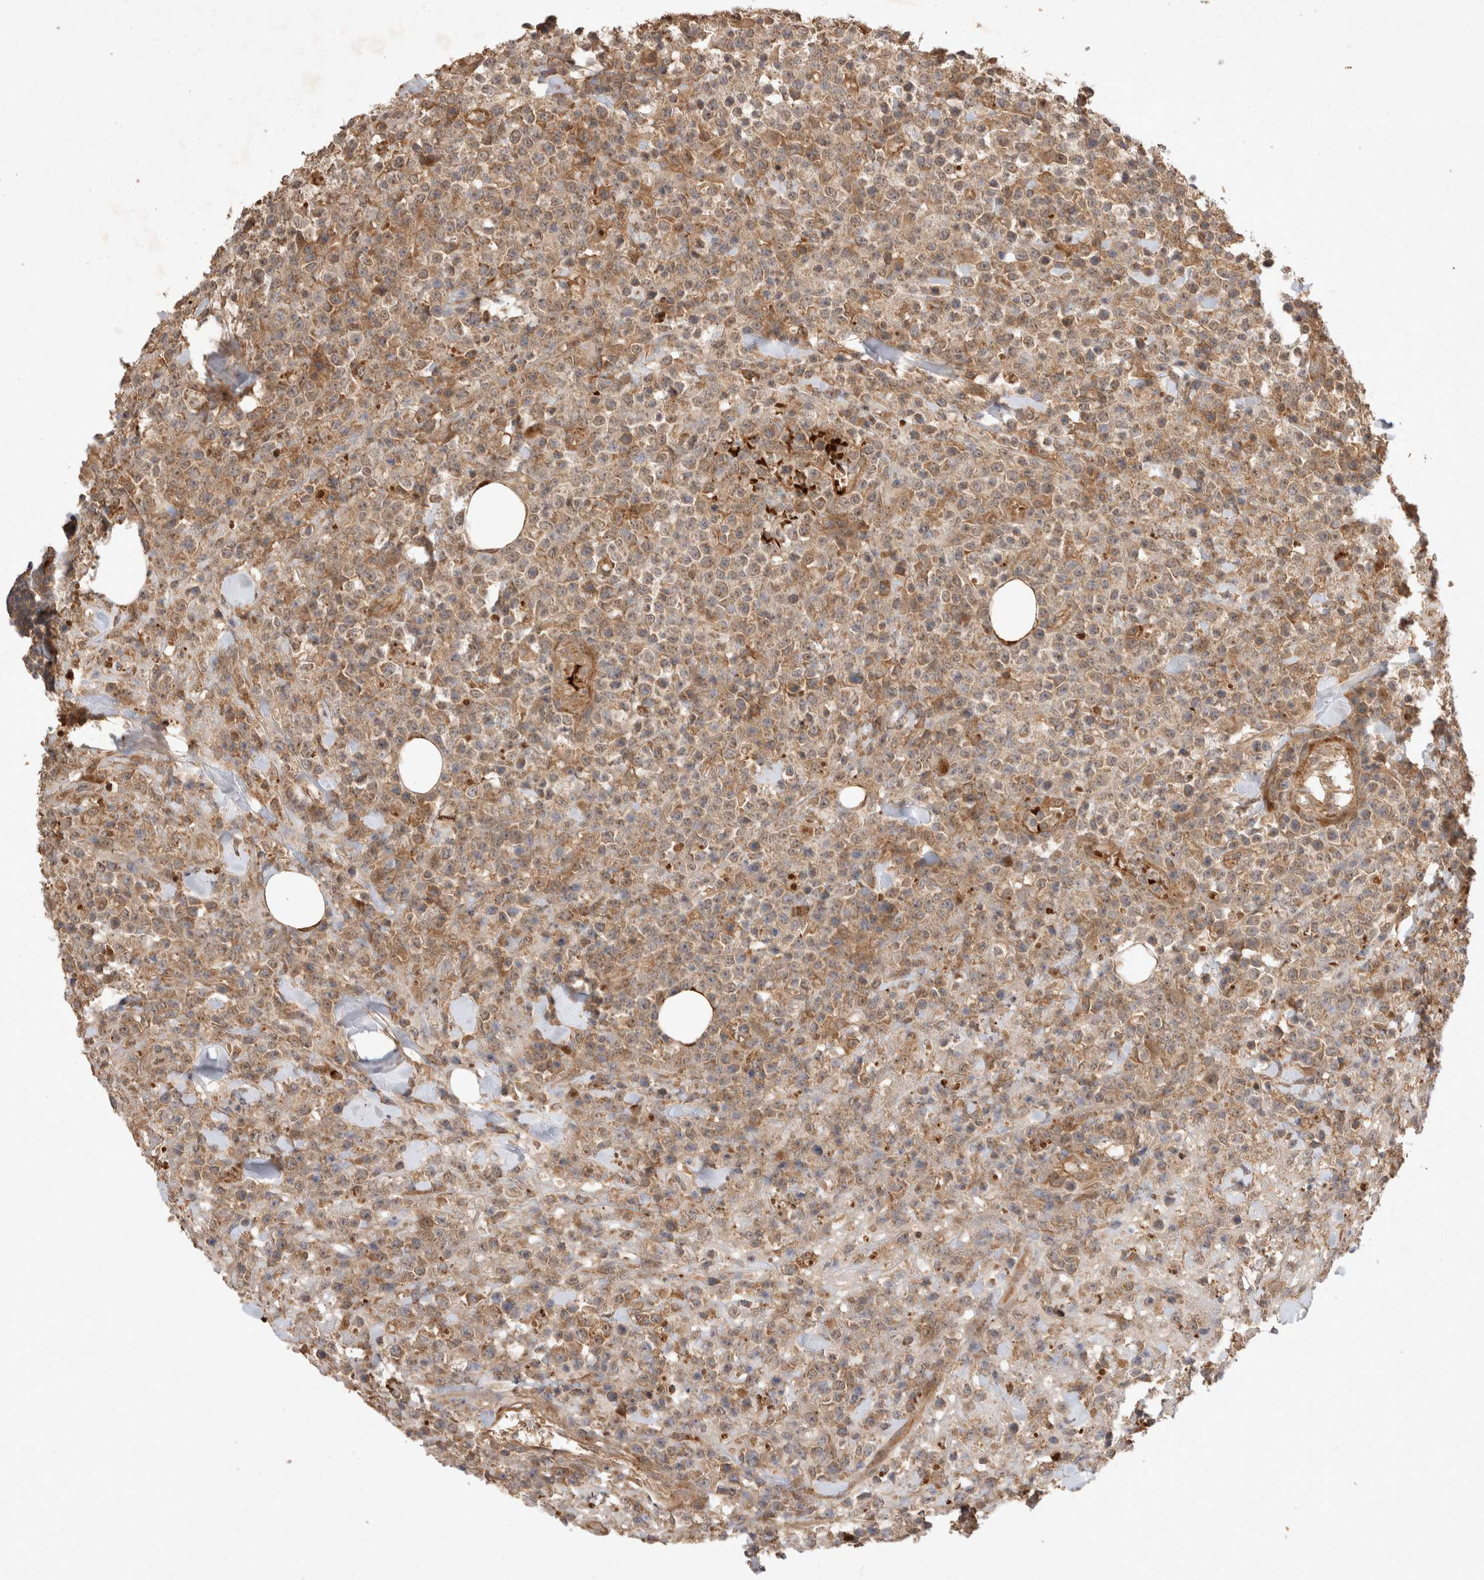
{"staining": {"intensity": "moderate", "quantity": ">75%", "location": "cytoplasmic/membranous"}, "tissue": "lymphoma", "cell_type": "Tumor cells", "image_type": "cancer", "snomed": [{"axis": "morphology", "description": "Malignant lymphoma, non-Hodgkin's type, High grade"}, {"axis": "topography", "description": "Colon"}], "caption": "High-magnification brightfield microscopy of lymphoma stained with DAB (3,3'-diaminobenzidine) (brown) and counterstained with hematoxylin (blue). tumor cells exhibit moderate cytoplasmic/membranous staining is identified in about>75% of cells.", "gene": "FAM221A", "patient": {"sex": "female", "age": 53}}